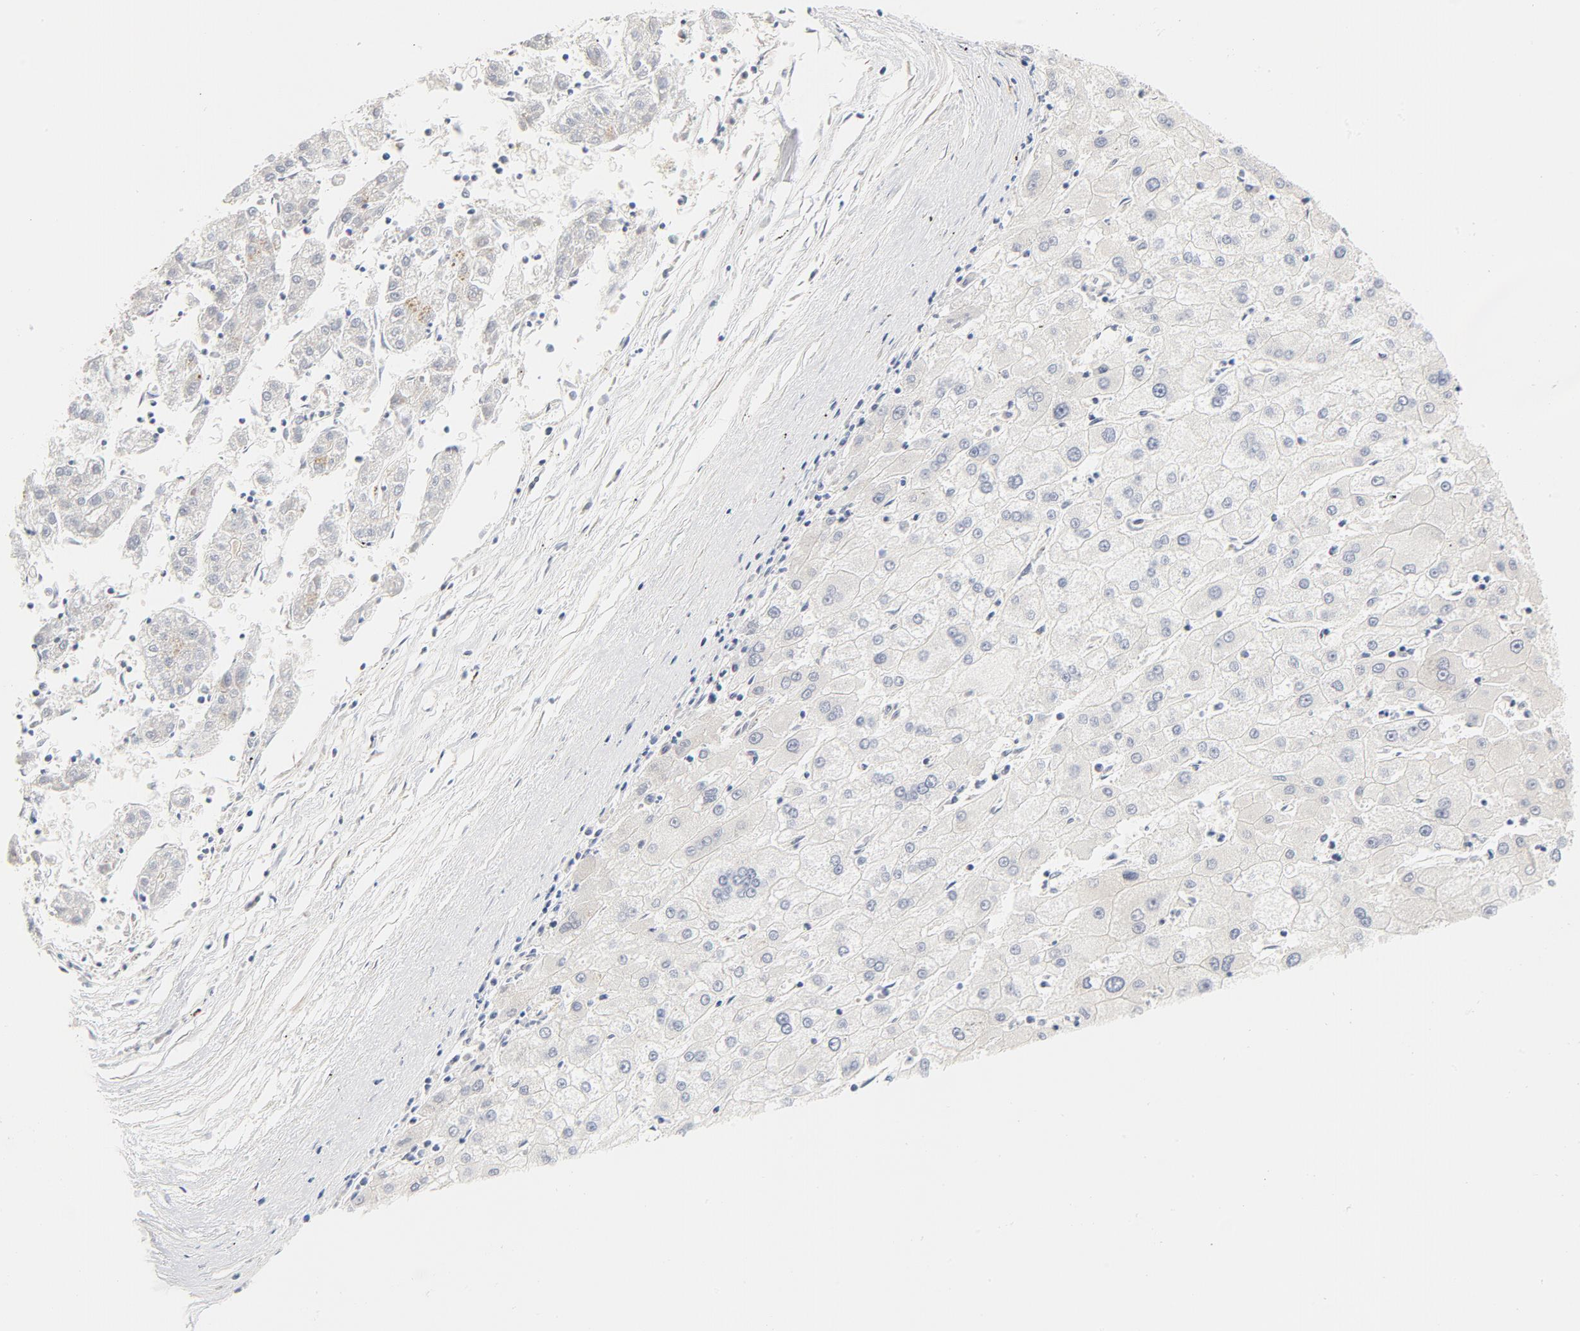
{"staining": {"intensity": "negative", "quantity": "none", "location": "none"}, "tissue": "liver cancer", "cell_type": "Tumor cells", "image_type": "cancer", "snomed": [{"axis": "morphology", "description": "Carcinoma, Hepatocellular, NOS"}, {"axis": "topography", "description": "Liver"}], "caption": "High power microscopy photomicrograph of an IHC micrograph of liver cancer, revealing no significant positivity in tumor cells.", "gene": "EIF4E", "patient": {"sex": "male", "age": 72}}